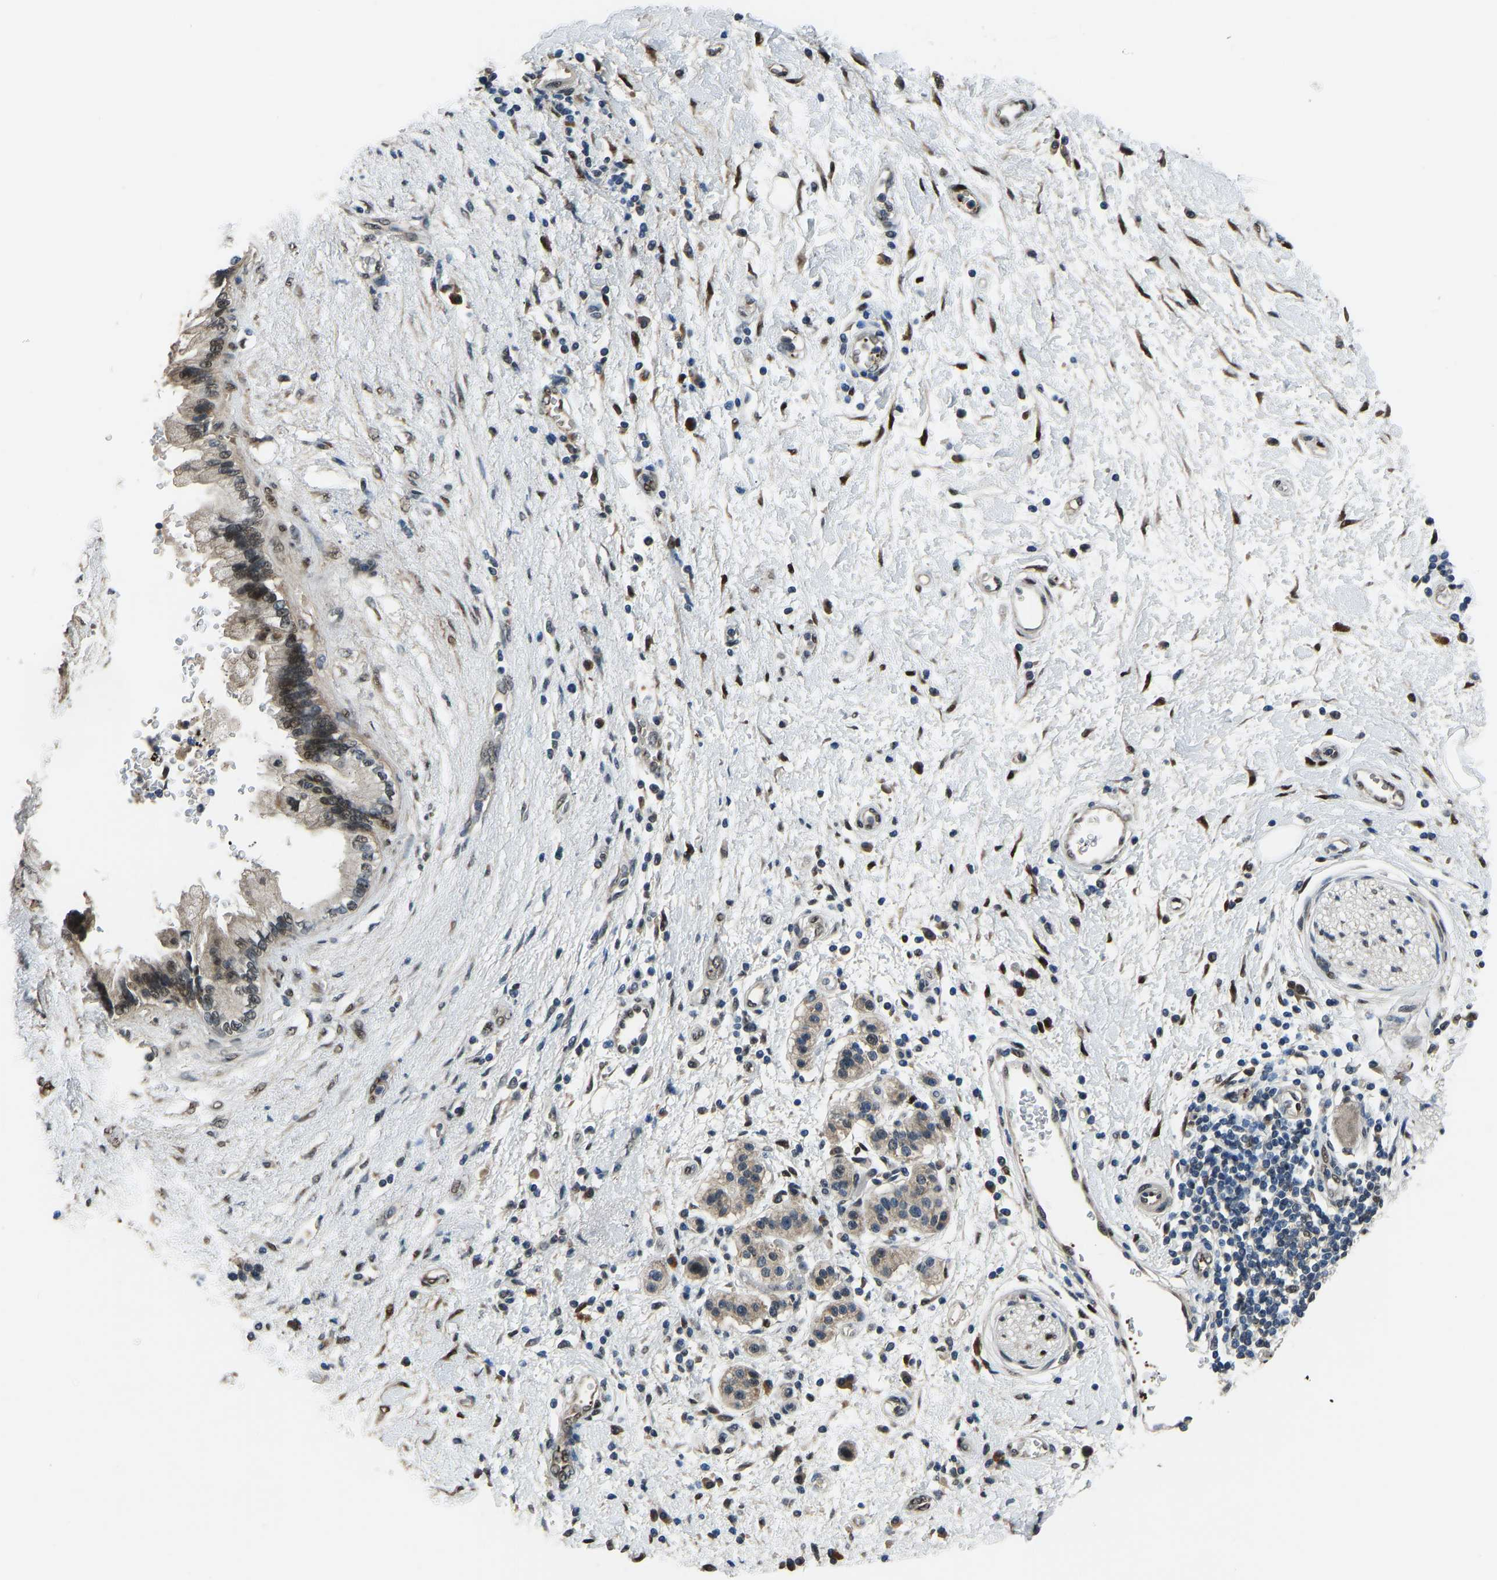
{"staining": {"intensity": "weak", "quantity": ">75%", "location": "cytoplasmic/membranous,nuclear"}, "tissue": "pancreatic cancer", "cell_type": "Tumor cells", "image_type": "cancer", "snomed": [{"axis": "morphology", "description": "Adenocarcinoma, NOS"}, {"axis": "topography", "description": "Pancreas"}], "caption": "Immunohistochemical staining of human pancreatic adenocarcinoma exhibits low levels of weak cytoplasmic/membranous and nuclear protein positivity in approximately >75% of tumor cells.", "gene": "FOS", "patient": {"sex": "female", "age": 60}}